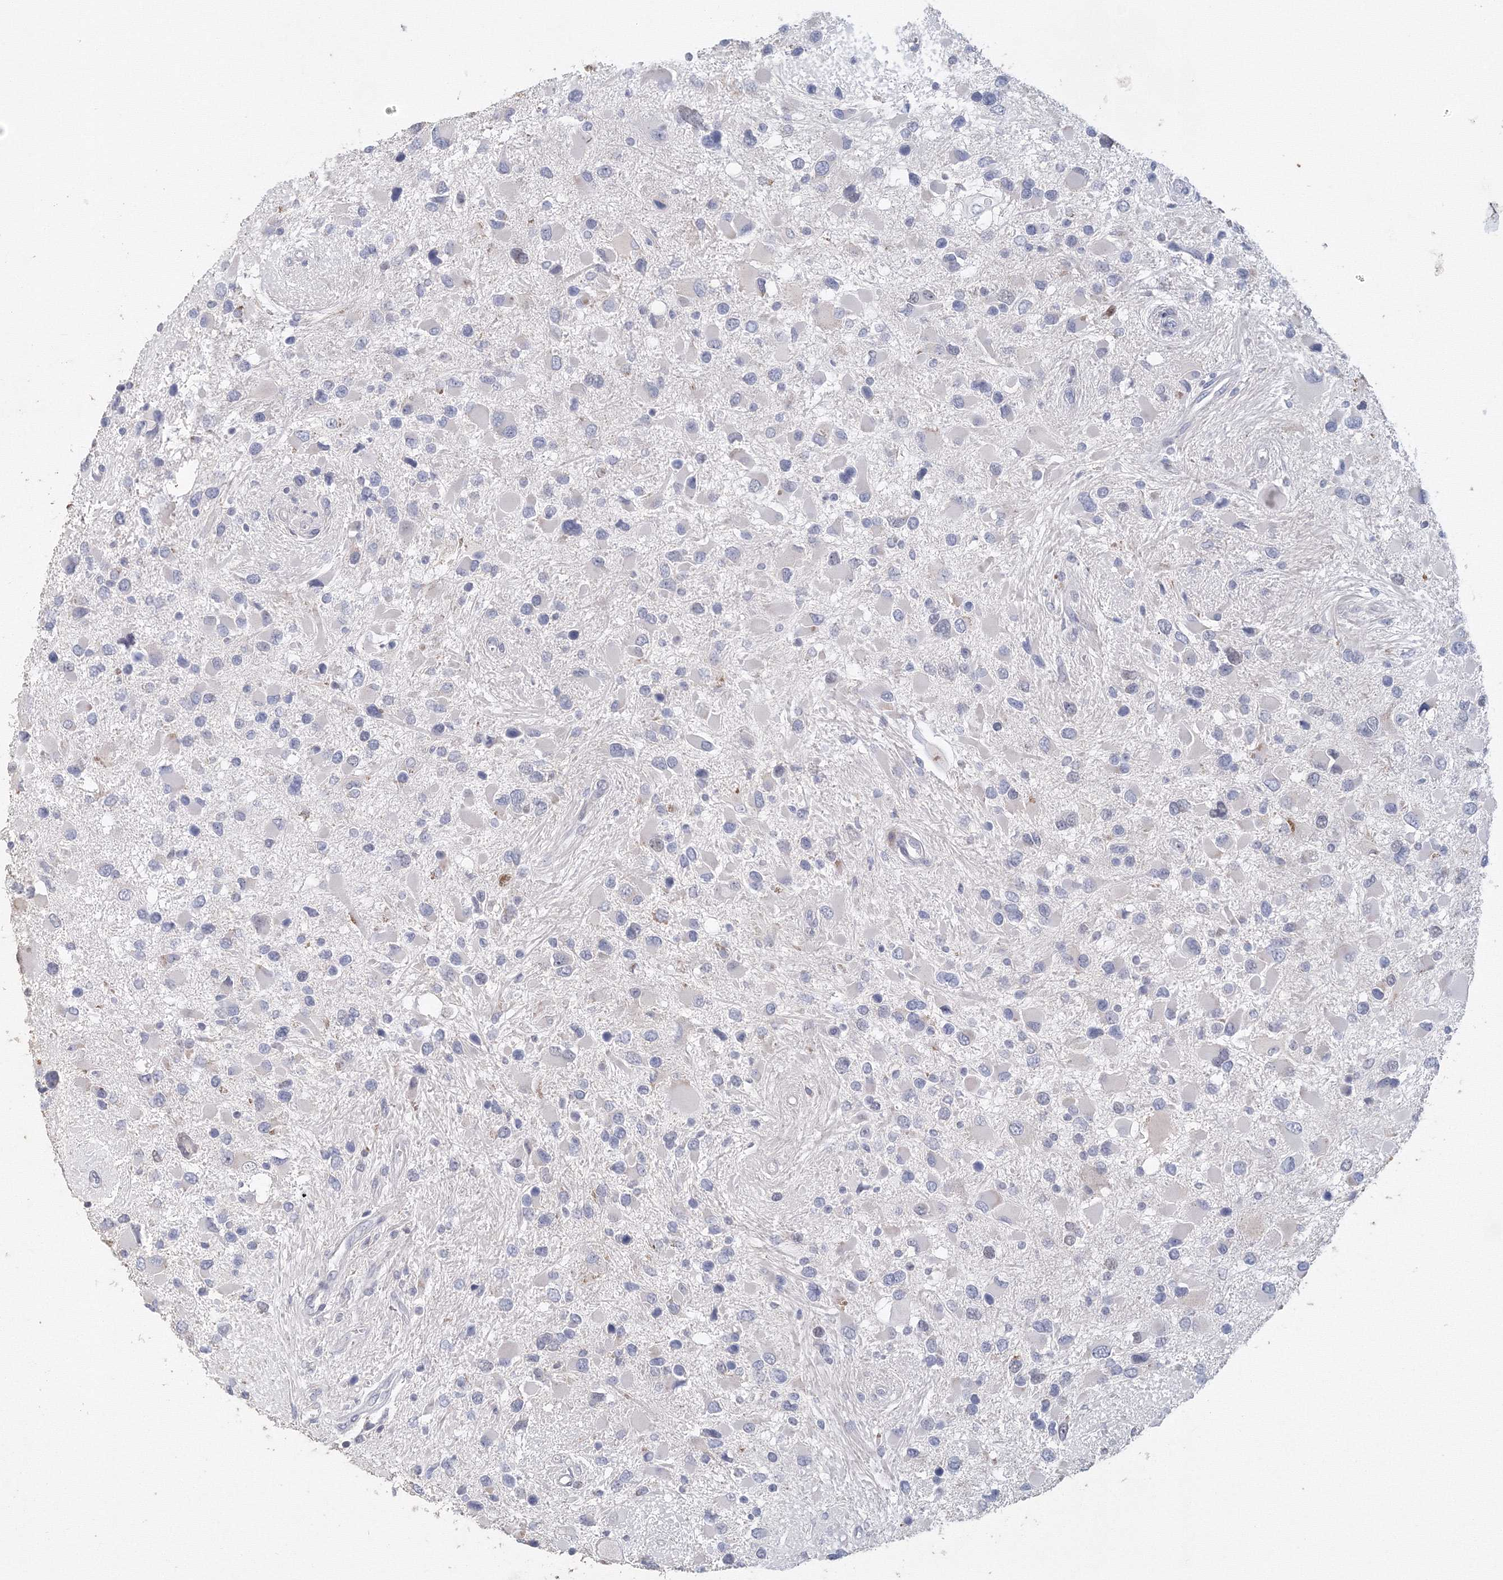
{"staining": {"intensity": "negative", "quantity": "none", "location": "none"}, "tissue": "glioma", "cell_type": "Tumor cells", "image_type": "cancer", "snomed": [{"axis": "morphology", "description": "Glioma, malignant, High grade"}, {"axis": "topography", "description": "Brain"}], "caption": "High-grade glioma (malignant) was stained to show a protein in brown. There is no significant positivity in tumor cells. (DAB (3,3'-diaminobenzidine) immunohistochemistry with hematoxylin counter stain).", "gene": "TACC2", "patient": {"sex": "male", "age": 53}}